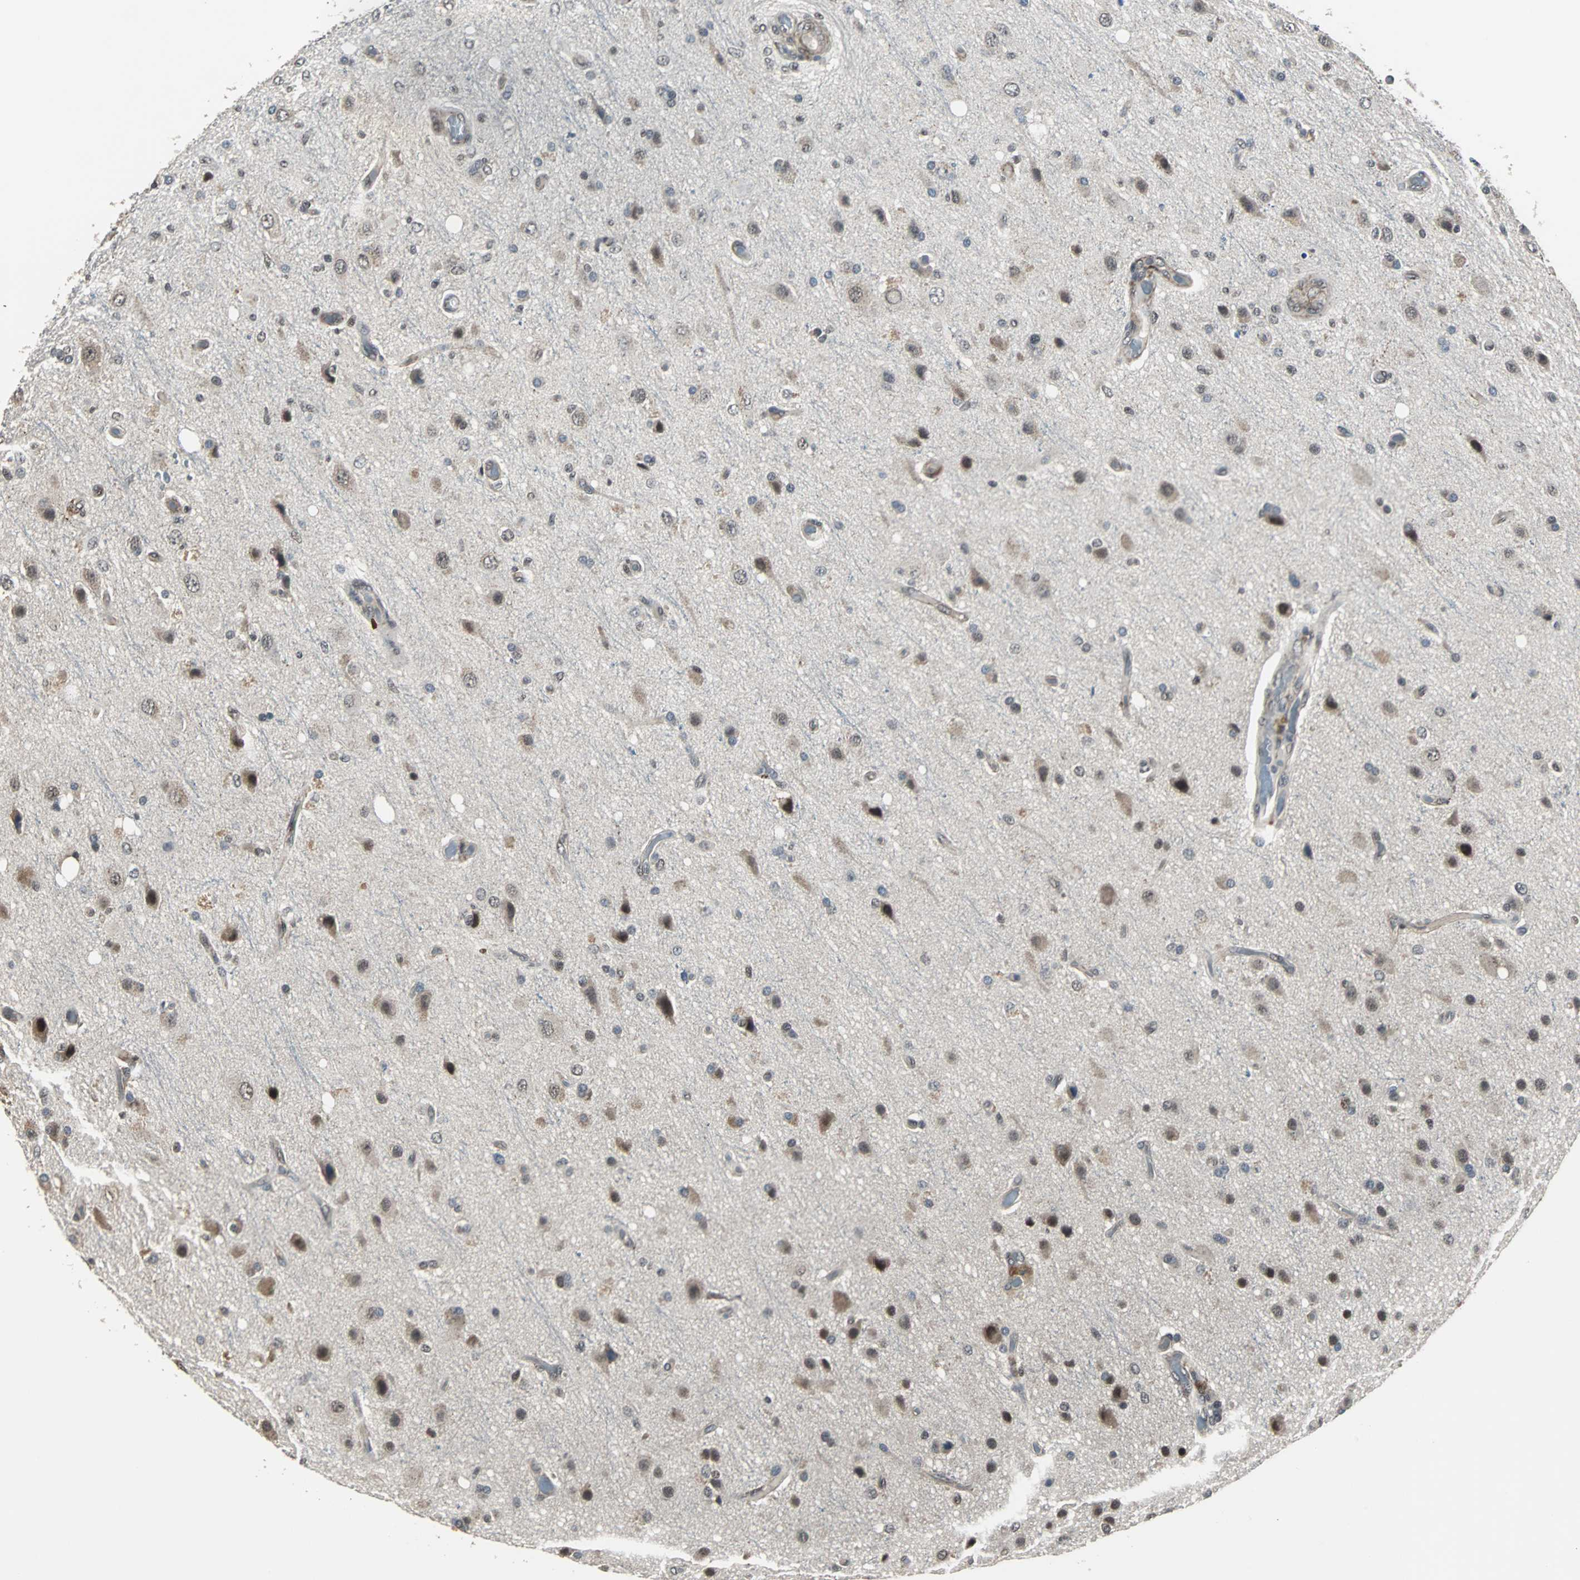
{"staining": {"intensity": "moderate", "quantity": "25%-75%", "location": "cytoplasmic/membranous,nuclear"}, "tissue": "glioma", "cell_type": "Tumor cells", "image_type": "cancer", "snomed": [{"axis": "morphology", "description": "Normal tissue, NOS"}, {"axis": "morphology", "description": "Glioma, malignant, High grade"}, {"axis": "topography", "description": "Cerebral cortex"}], "caption": "The immunohistochemical stain highlights moderate cytoplasmic/membranous and nuclear staining in tumor cells of glioma tissue.", "gene": "MKX", "patient": {"sex": "male", "age": 77}}